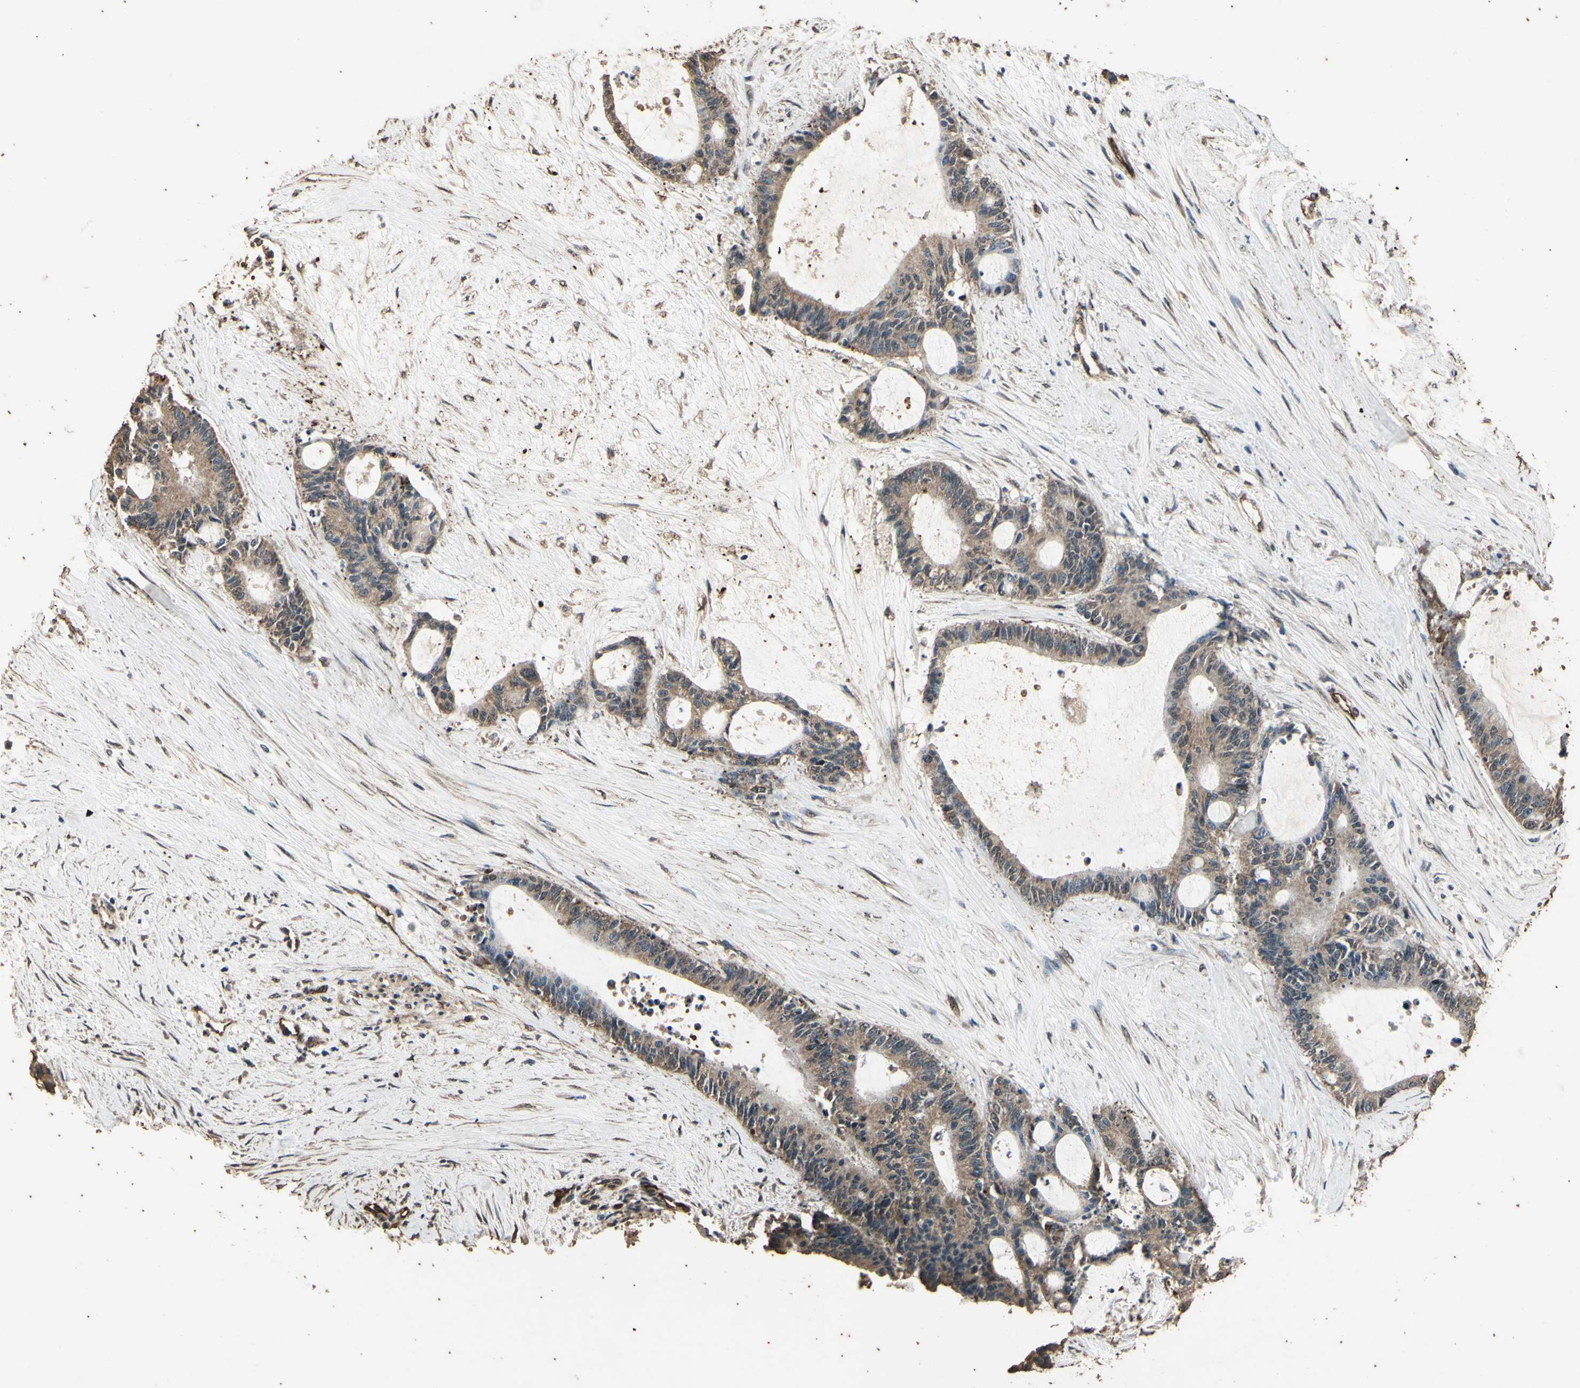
{"staining": {"intensity": "moderate", "quantity": ">75%", "location": "cytoplasmic/membranous"}, "tissue": "liver cancer", "cell_type": "Tumor cells", "image_type": "cancer", "snomed": [{"axis": "morphology", "description": "Cholangiocarcinoma"}, {"axis": "topography", "description": "Liver"}], "caption": "Moderate cytoplasmic/membranous protein staining is identified in about >75% of tumor cells in liver cholangiocarcinoma.", "gene": "TSPO", "patient": {"sex": "female", "age": 73}}